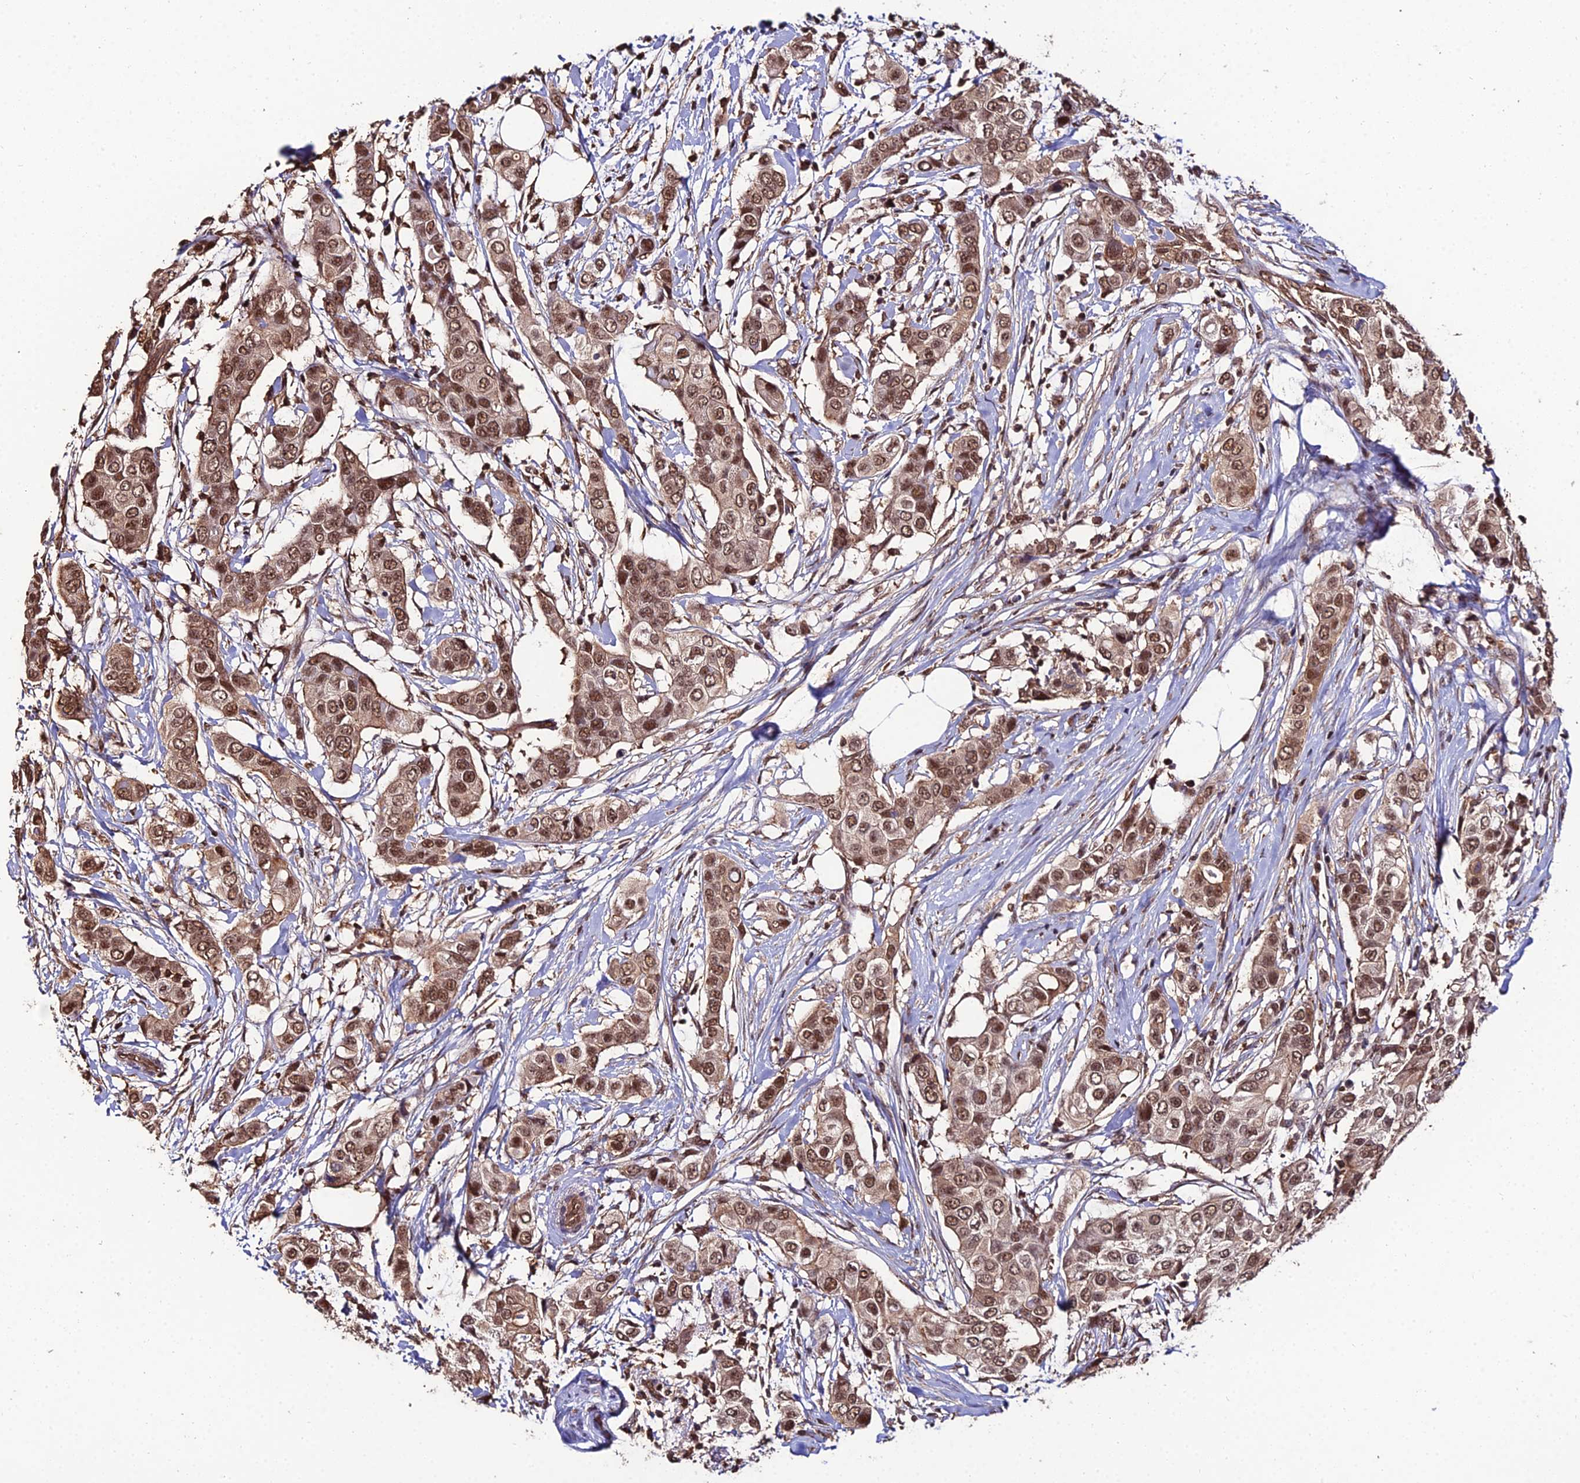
{"staining": {"intensity": "moderate", "quantity": ">75%", "location": "nuclear"}, "tissue": "breast cancer", "cell_type": "Tumor cells", "image_type": "cancer", "snomed": [{"axis": "morphology", "description": "Lobular carcinoma"}, {"axis": "topography", "description": "Breast"}], "caption": "This photomicrograph demonstrates IHC staining of breast cancer (lobular carcinoma), with medium moderate nuclear positivity in about >75% of tumor cells.", "gene": "PPP4C", "patient": {"sex": "female", "age": 51}}